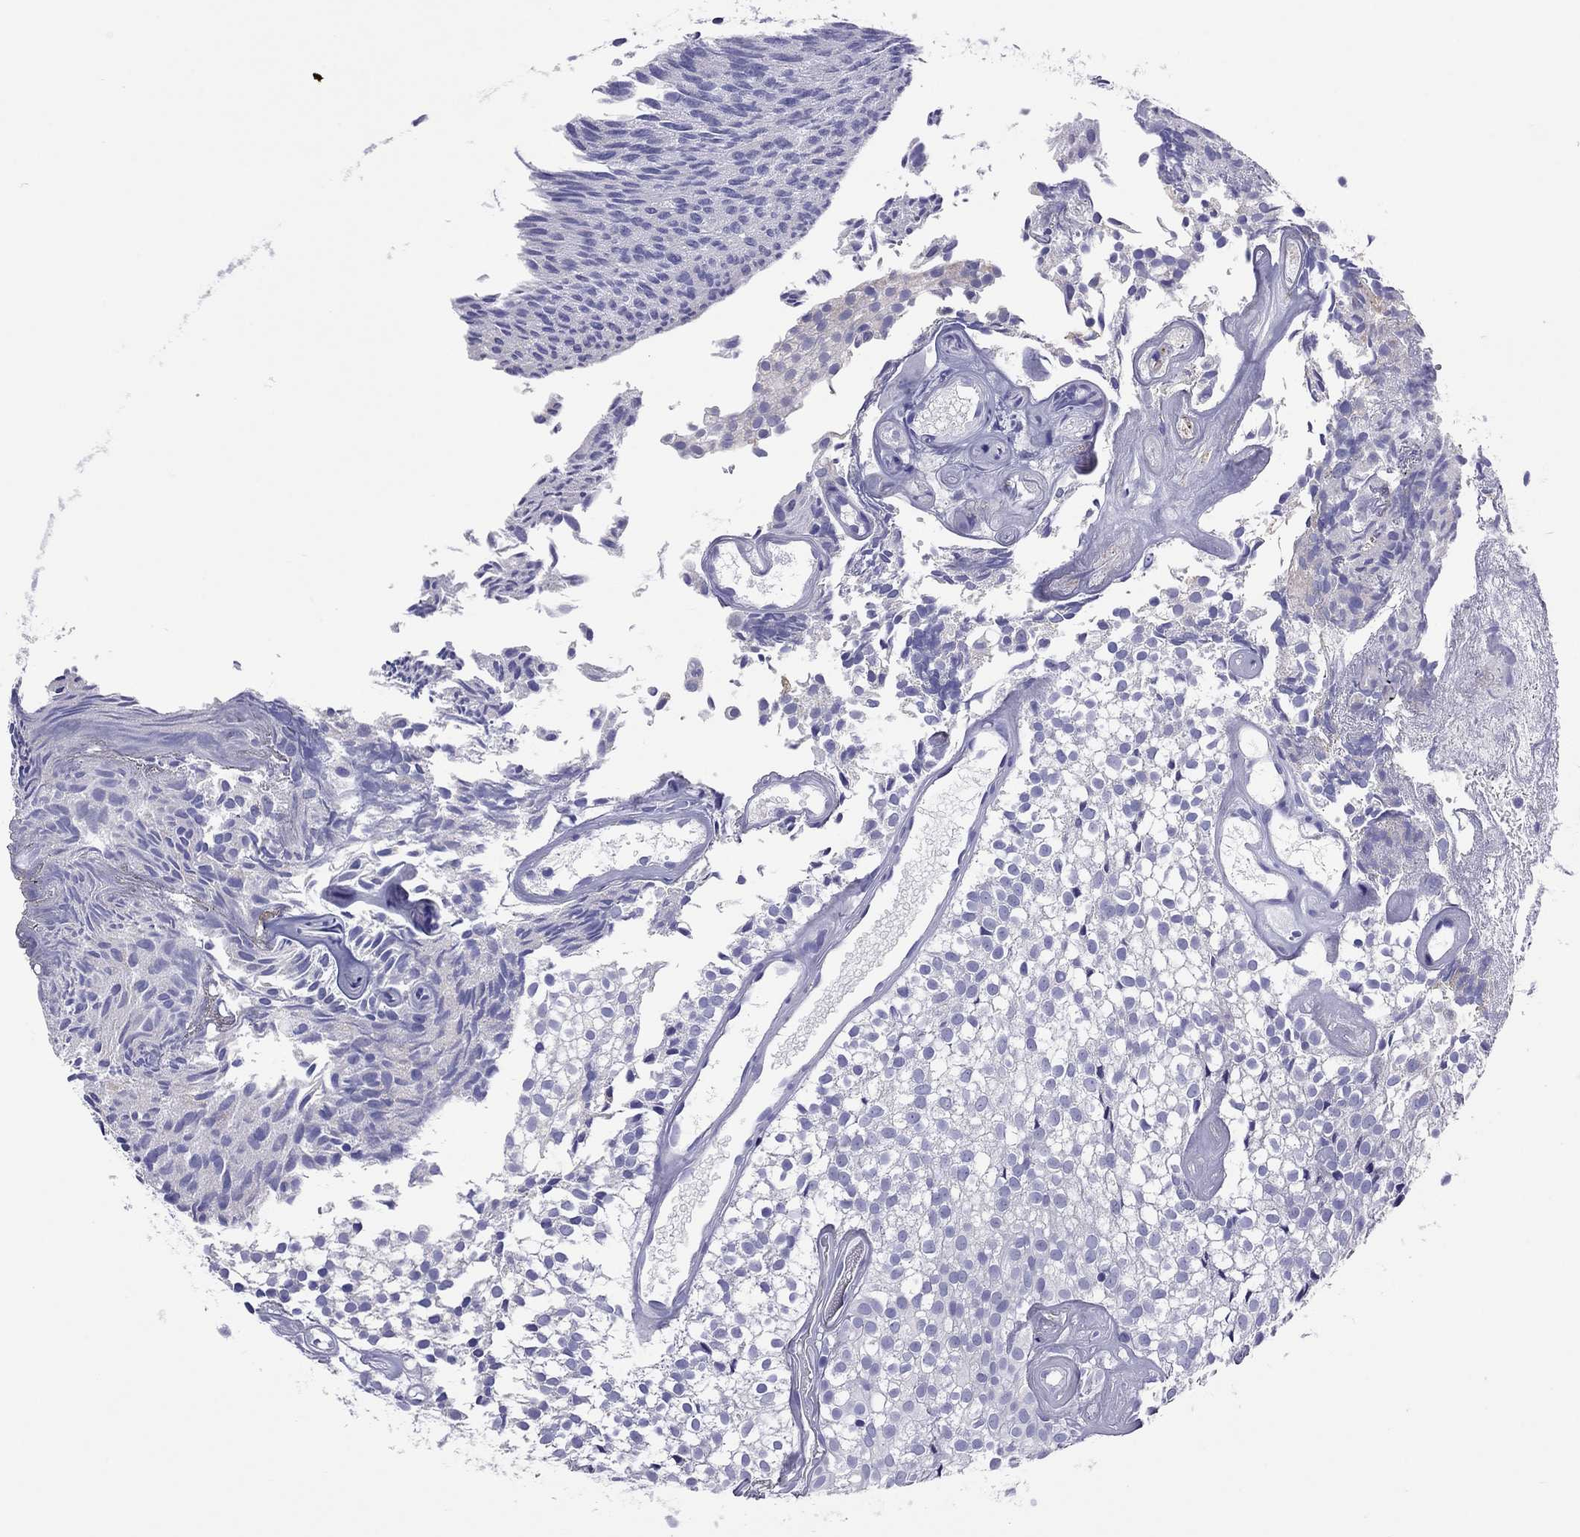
{"staining": {"intensity": "negative", "quantity": "none", "location": "none"}, "tissue": "urothelial cancer", "cell_type": "Tumor cells", "image_type": "cancer", "snomed": [{"axis": "morphology", "description": "Urothelial carcinoma, Low grade"}, {"axis": "topography", "description": "Urinary bladder"}], "caption": "Low-grade urothelial carcinoma was stained to show a protein in brown. There is no significant positivity in tumor cells. The staining was performed using DAB to visualize the protein expression in brown, while the nuclei were stained in blue with hematoxylin (Magnification: 20x).", "gene": "COL9A1", "patient": {"sex": "male", "age": 89}}